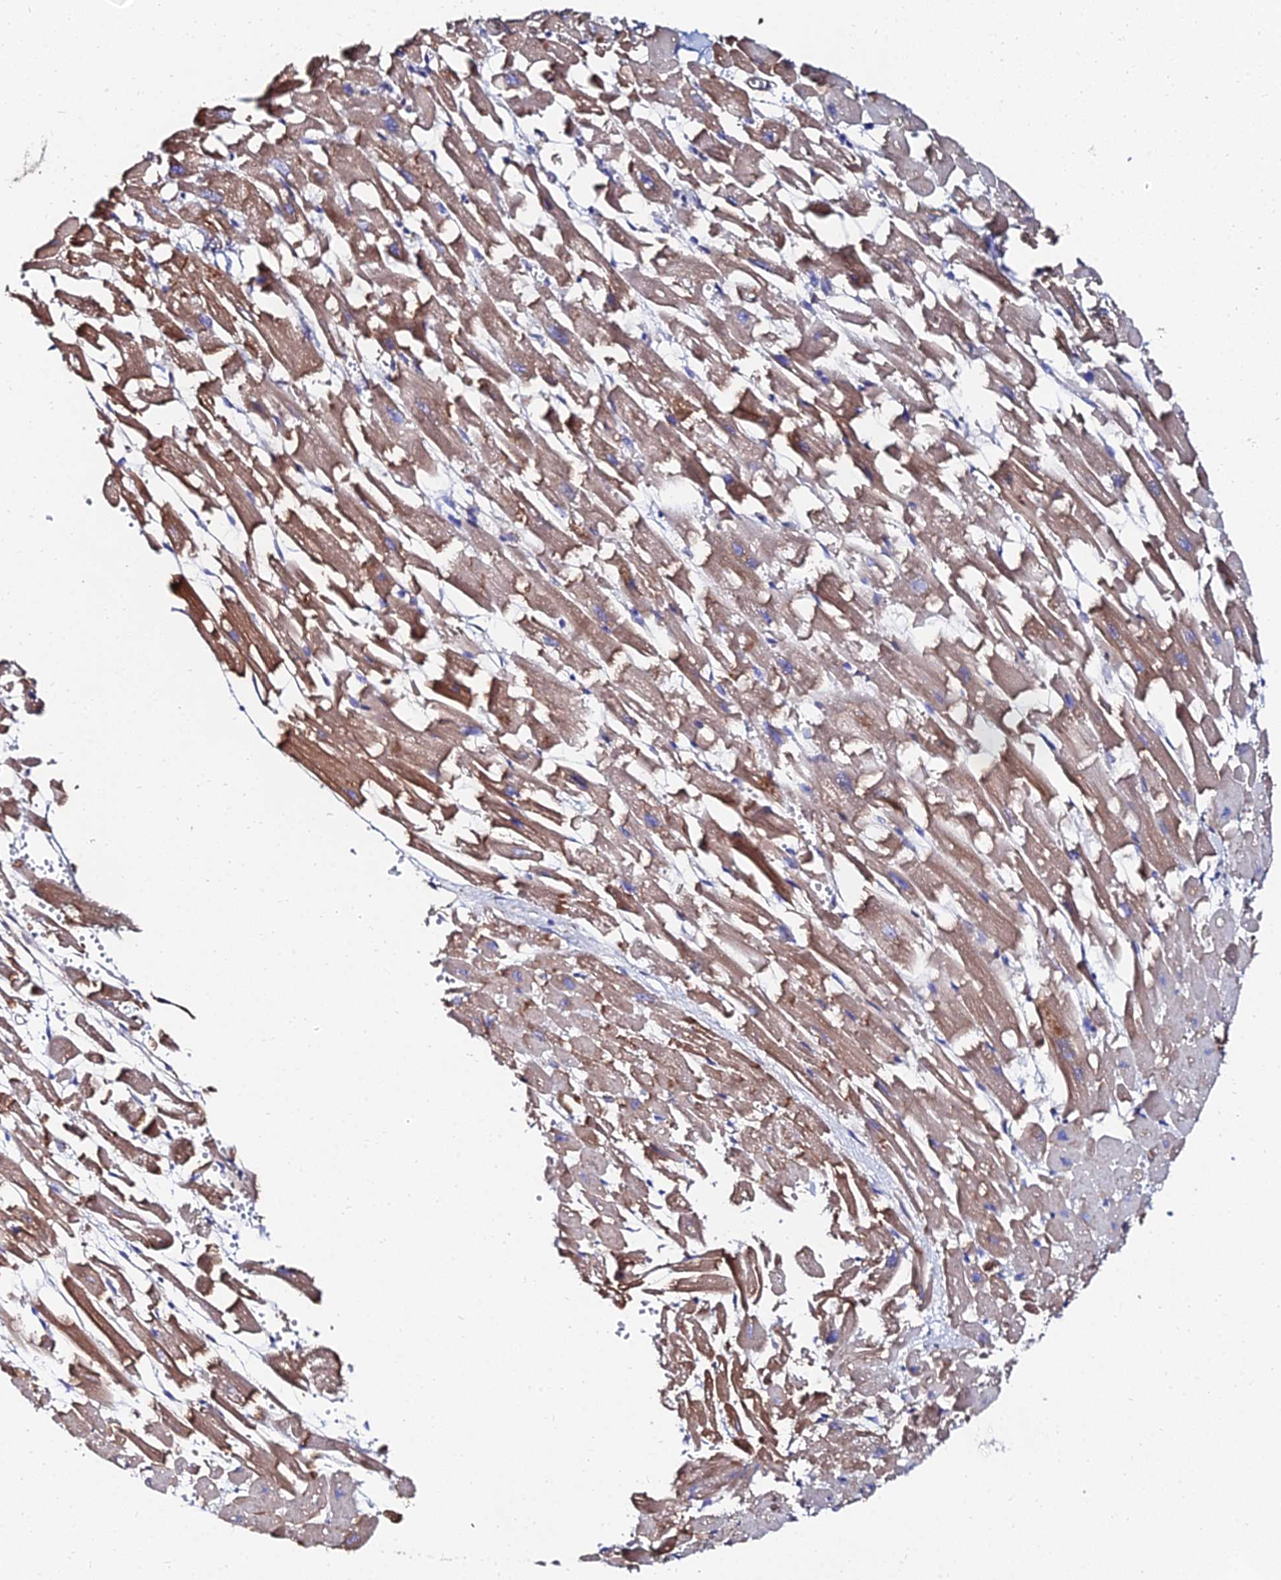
{"staining": {"intensity": "moderate", "quantity": "25%-75%", "location": "cytoplasmic/membranous"}, "tissue": "heart muscle", "cell_type": "Cardiomyocytes", "image_type": "normal", "snomed": [{"axis": "morphology", "description": "Normal tissue, NOS"}, {"axis": "topography", "description": "Heart"}], "caption": "Protein staining of benign heart muscle displays moderate cytoplasmic/membranous staining in about 25%-75% of cardiomyocytes. (DAB IHC, brown staining for protein, blue staining for nuclei).", "gene": "BORCS8", "patient": {"sex": "female", "age": 64}}